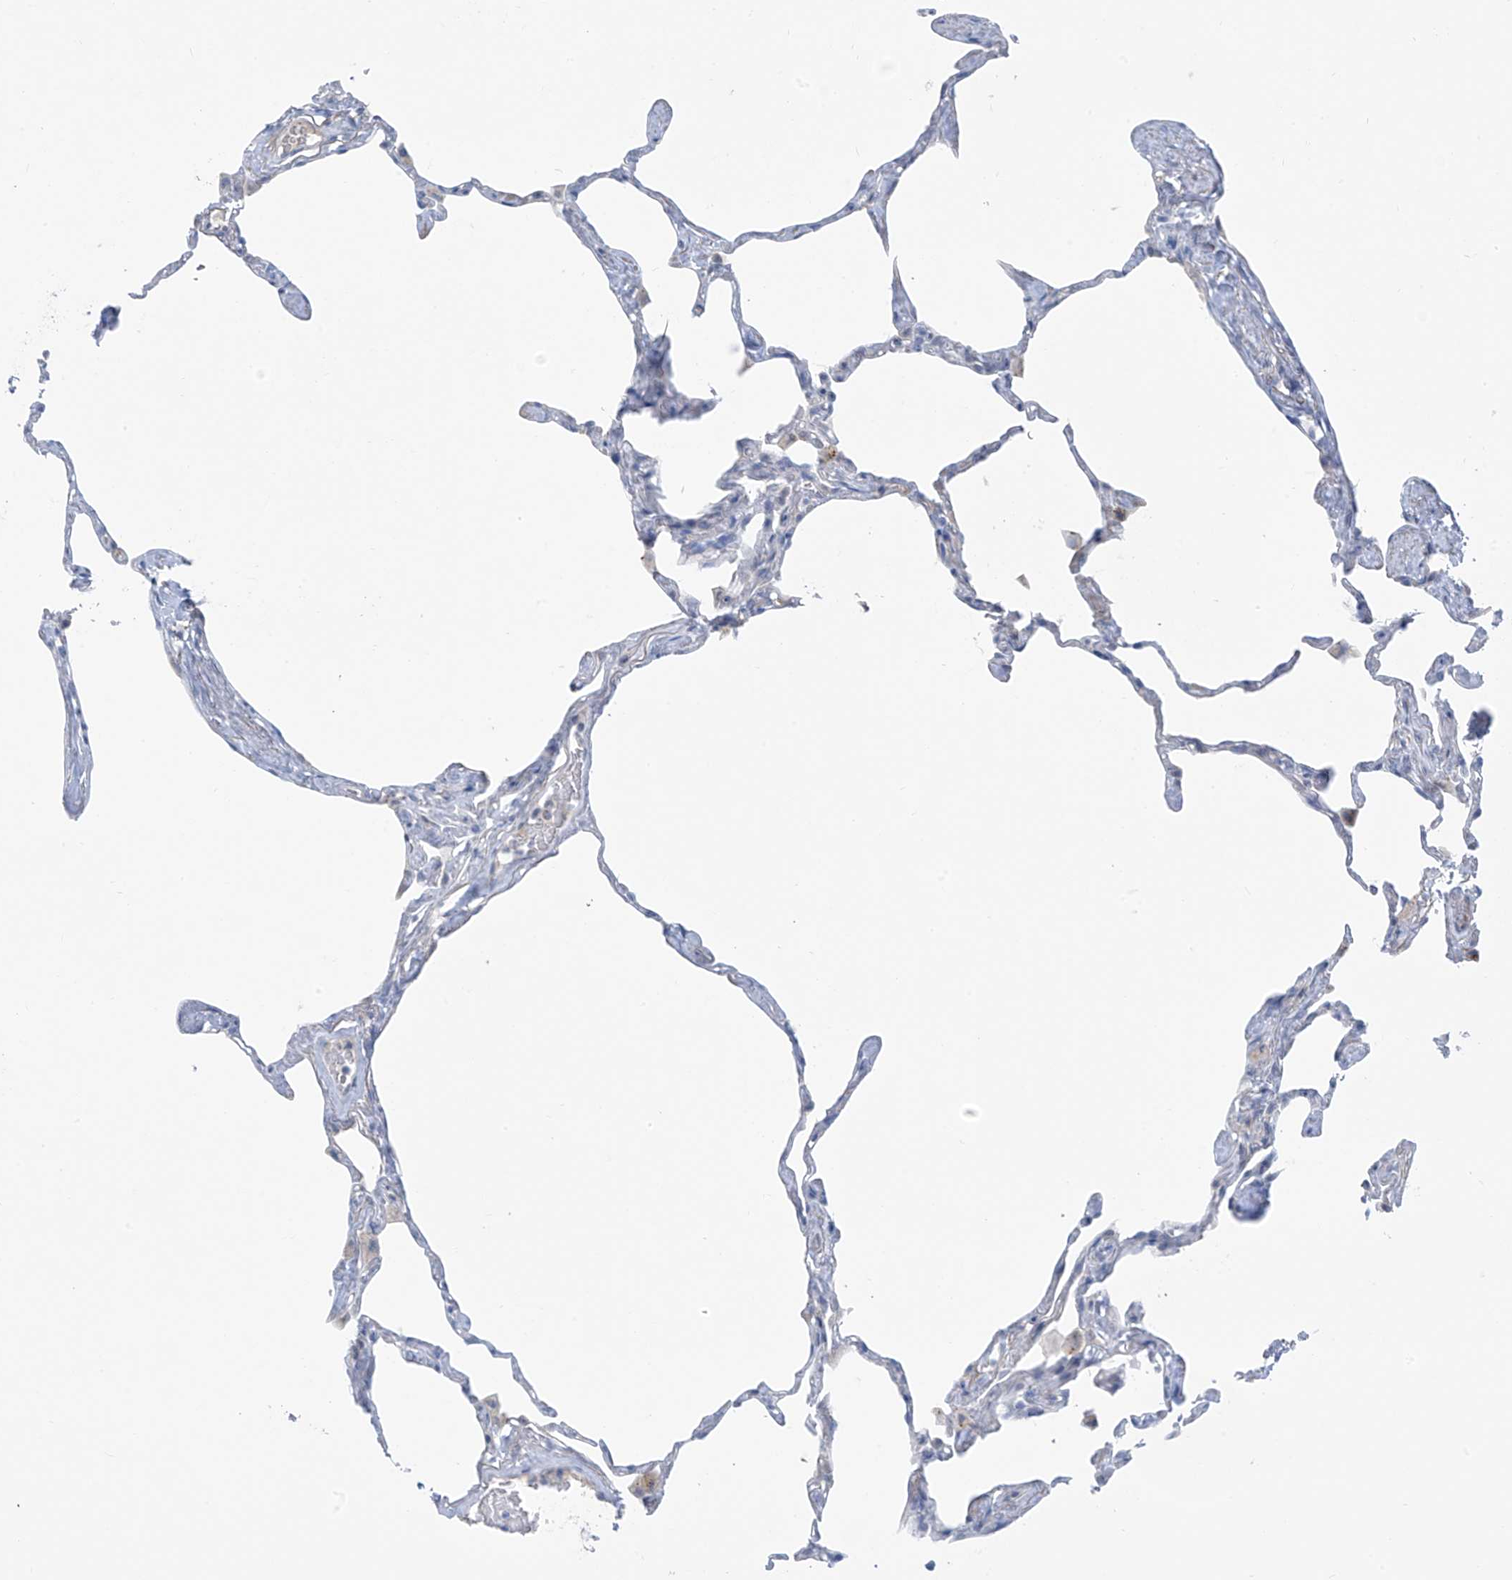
{"staining": {"intensity": "negative", "quantity": "none", "location": "none"}, "tissue": "lung", "cell_type": "Alveolar cells", "image_type": "normal", "snomed": [{"axis": "morphology", "description": "Normal tissue, NOS"}, {"axis": "topography", "description": "Lung"}], "caption": "DAB immunohistochemical staining of benign human lung demonstrates no significant staining in alveolar cells.", "gene": "ZNF793", "patient": {"sex": "male", "age": 65}}